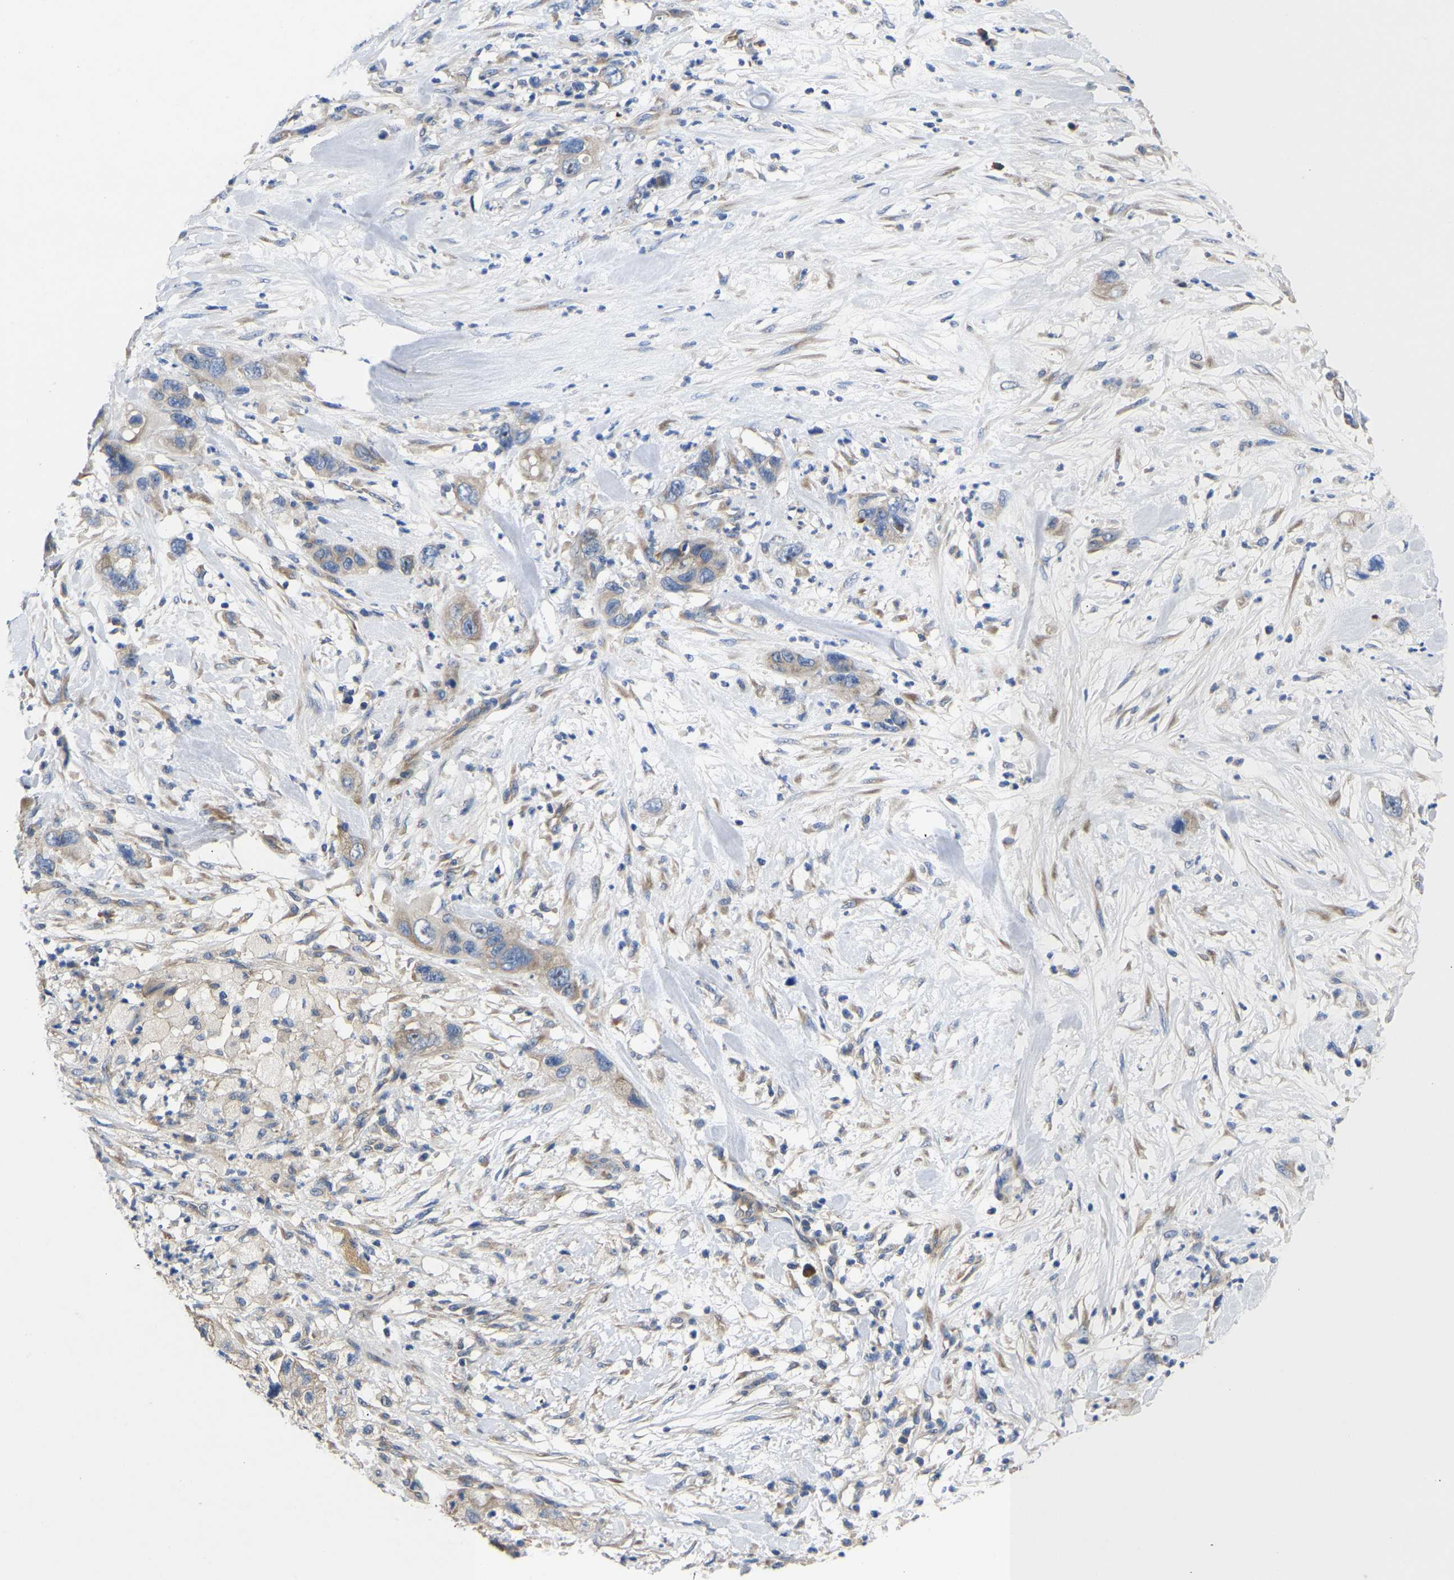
{"staining": {"intensity": "weak", "quantity": ">75%", "location": "cytoplasmic/membranous"}, "tissue": "pancreatic cancer", "cell_type": "Tumor cells", "image_type": "cancer", "snomed": [{"axis": "morphology", "description": "Adenocarcinoma, NOS"}, {"axis": "topography", "description": "Pancreas"}], "caption": "High-magnification brightfield microscopy of pancreatic cancer stained with DAB (brown) and counterstained with hematoxylin (blue). tumor cells exhibit weak cytoplasmic/membranous staining is seen in about>75% of cells. The protein of interest is stained brown, and the nuclei are stained in blue (DAB IHC with brightfield microscopy, high magnification).", "gene": "ABCA10", "patient": {"sex": "female", "age": 71}}